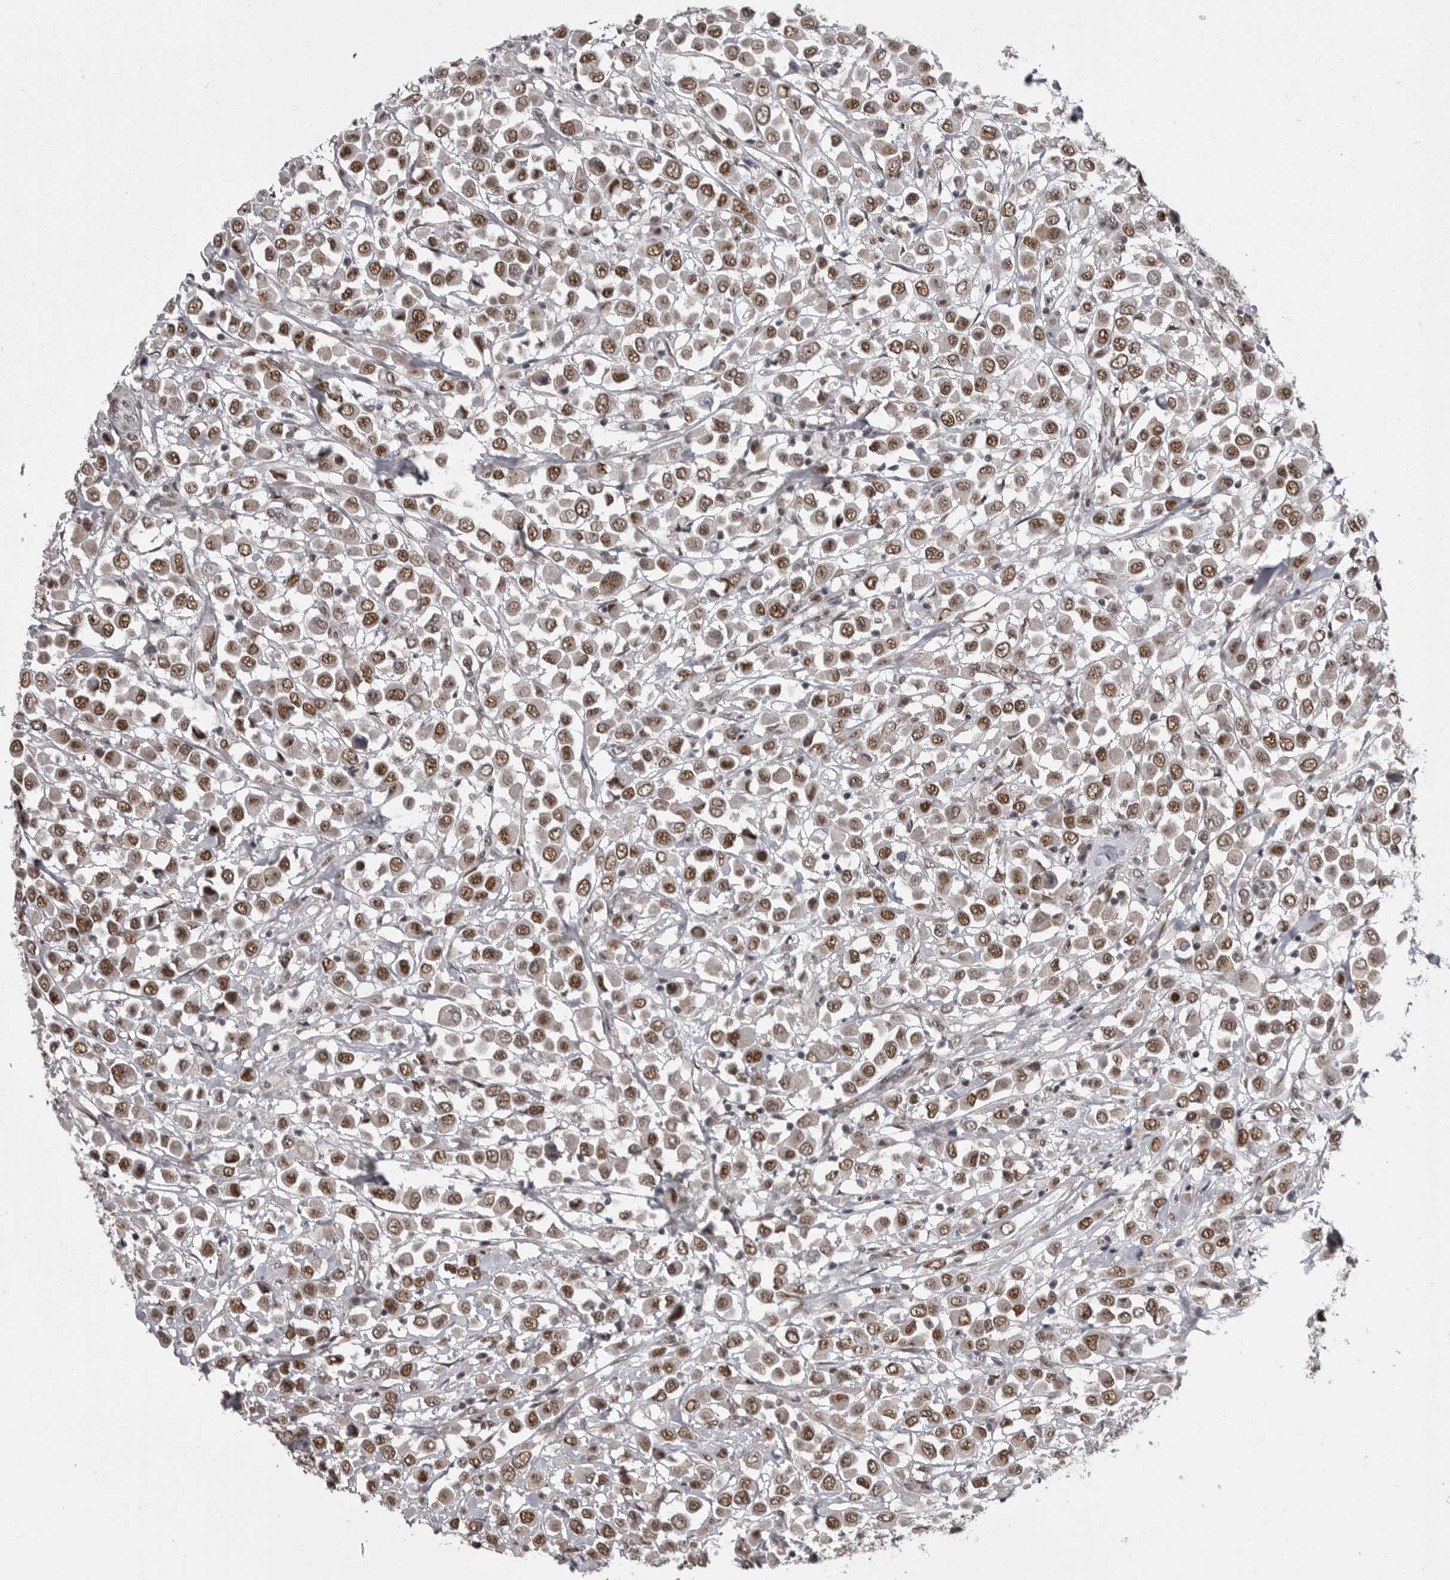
{"staining": {"intensity": "strong", "quantity": ">75%", "location": "nuclear"}, "tissue": "breast cancer", "cell_type": "Tumor cells", "image_type": "cancer", "snomed": [{"axis": "morphology", "description": "Duct carcinoma"}, {"axis": "topography", "description": "Breast"}], "caption": "A brown stain highlights strong nuclear expression of a protein in invasive ductal carcinoma (breast) tumor cells. (IHC, brightfield microscopy, high magnification).", "gene": "MEPCE", "patient": {"sex": "female", "age": 61}}